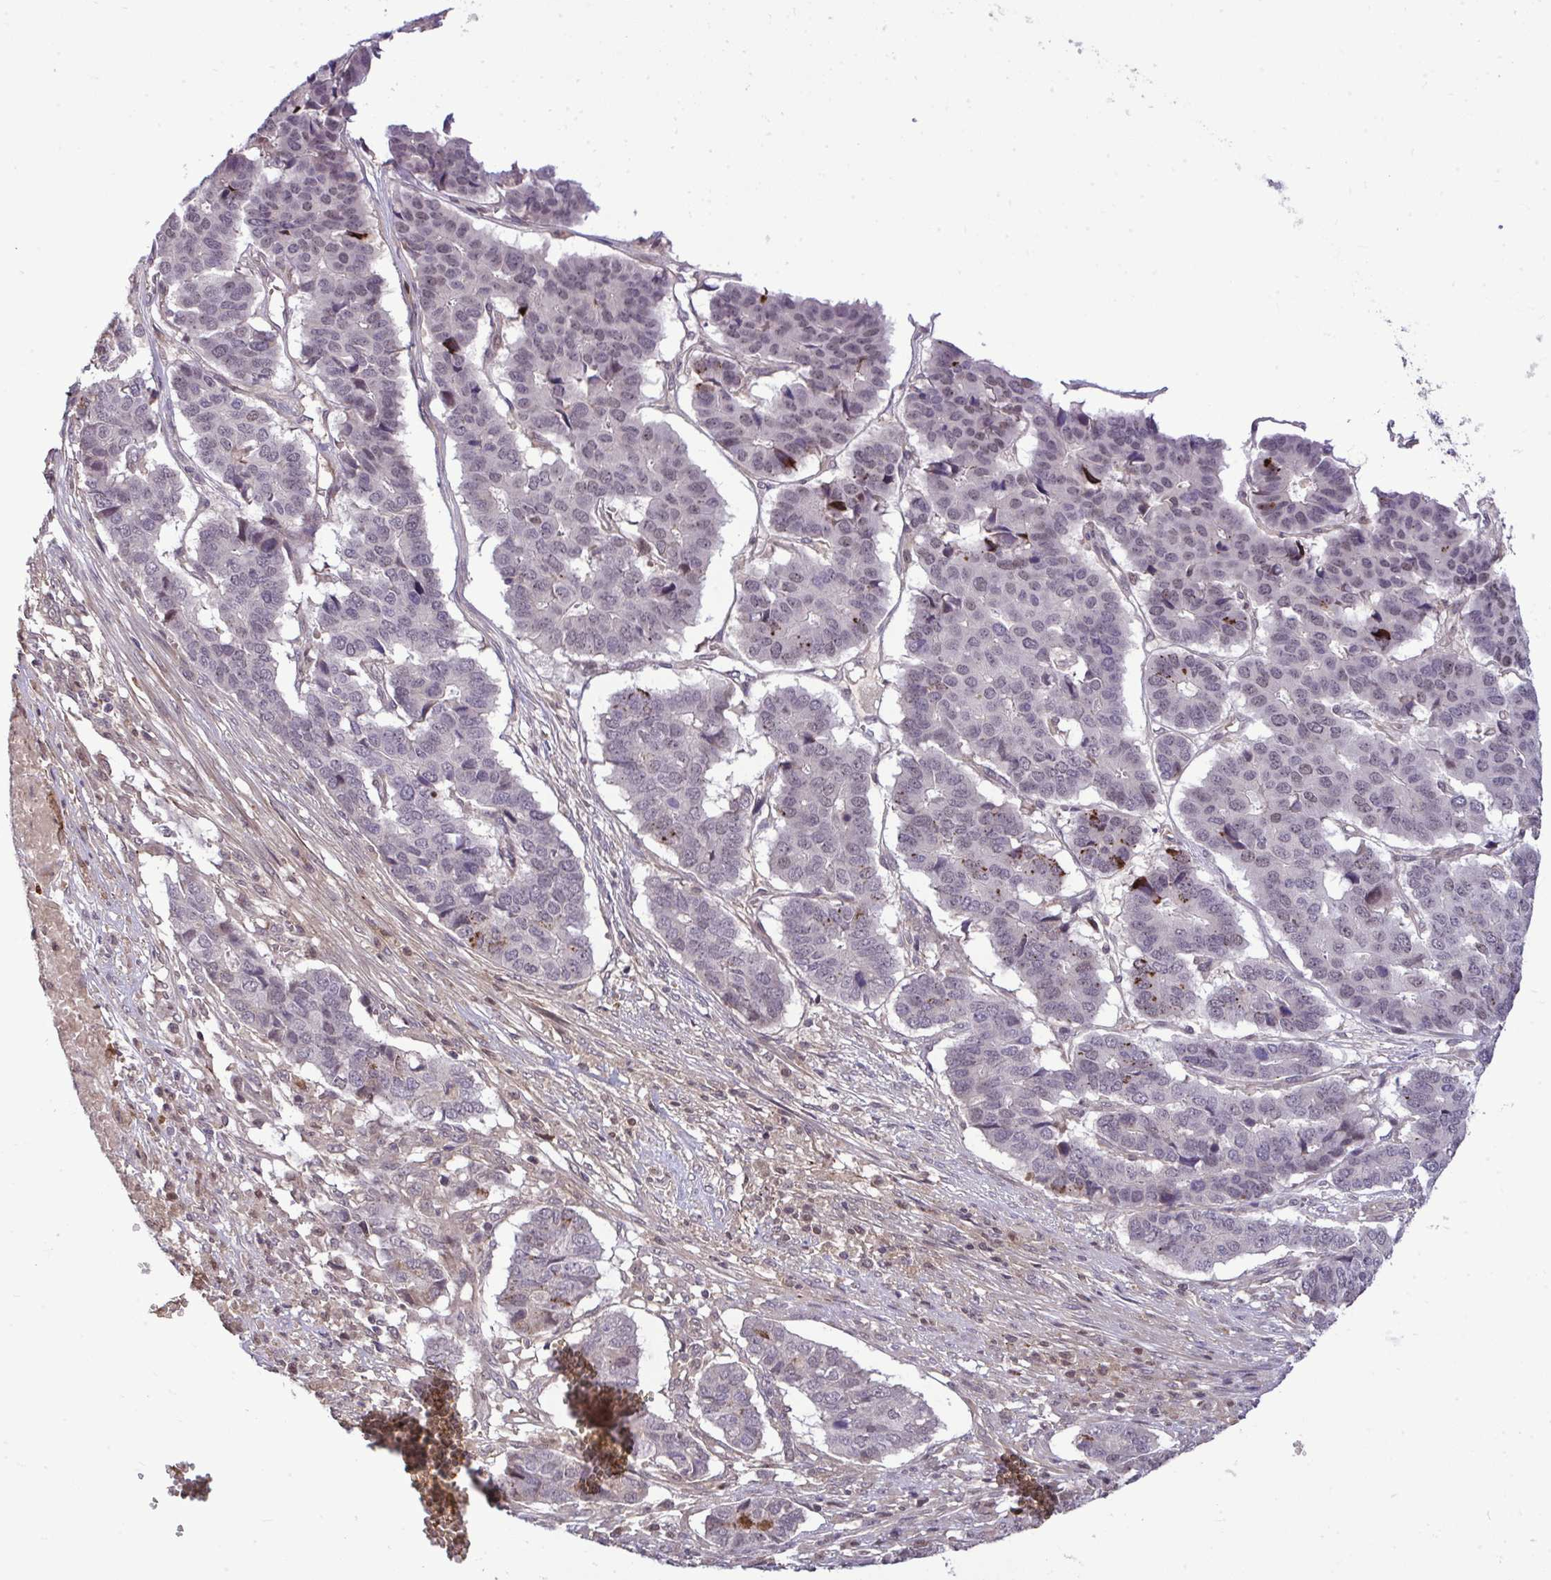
{"staining": {"intensity": "moderate", "quantity": "<25%", "location": "cytoplasmic/membranous"}, "tissue": "pancreatic cancer", "cell_type": "Tumor cells", "image_type": "cancer", "snomed": [{"axis": "morphology", "description": "Adenocarcinoma, NOS"}, {"axis": "topography", "description": "Pancreas"}], "caption": "Tumor cells exhibit low levels of moderate cytoplasmic/membranous expression in approximately <25% of cells in human pancreatic adenocarcinoma.", "gene": "ZSCAN9", "patient": {"sex": "male", "age": 50}}